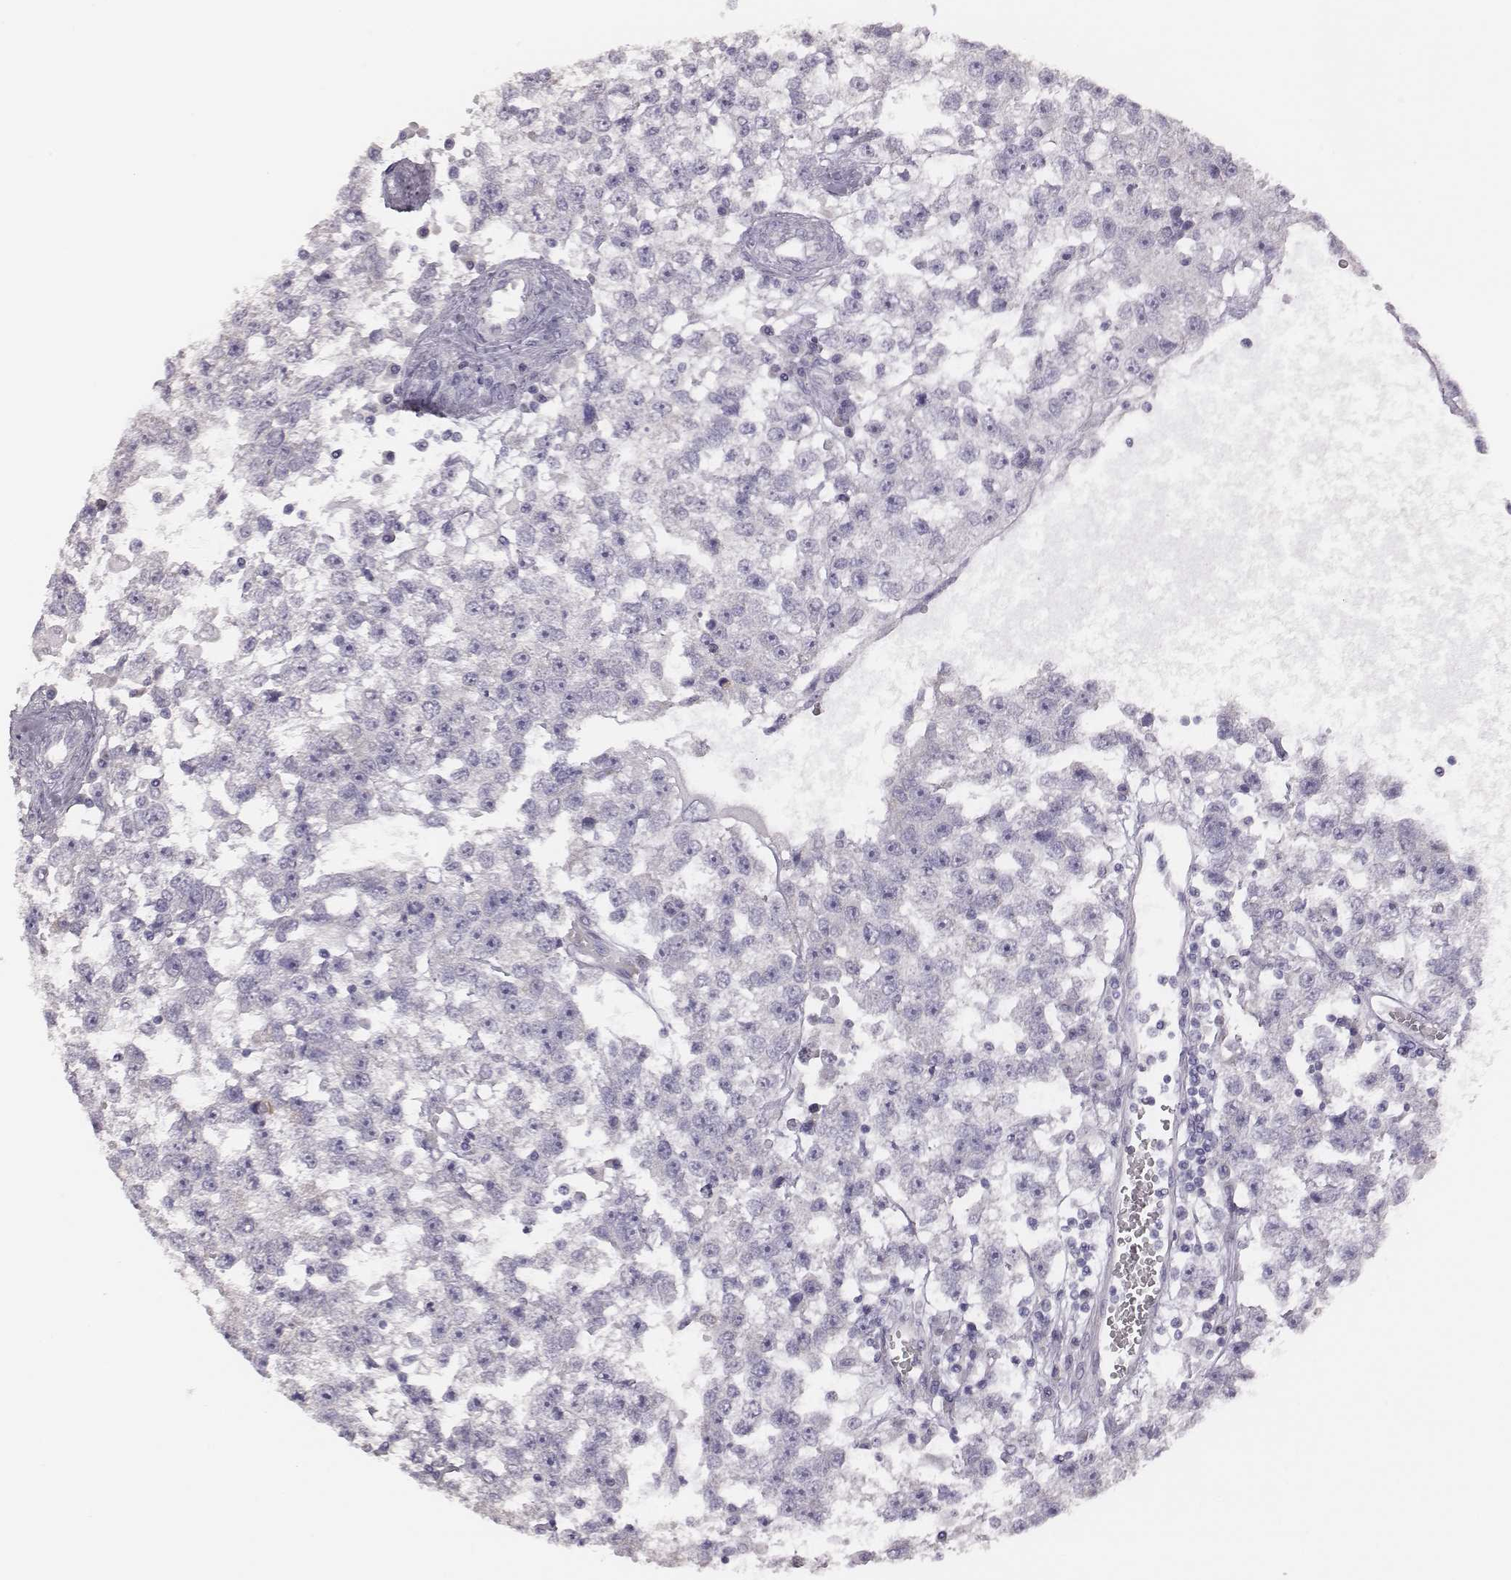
{"staining": {"intensity": "negative", "quantity": "none", "location": "none"}, "tissue": "testis cancer", "cell_type": "Tumor cells", "image_type": "cancer", "snomed": [{"axis": "morphology", "description": "Seminoma, NOS"}, {"axis": "topography", "description": "Testis"}], "caption": "High power microscopy image of an immunohistochemistry photomicrograph of testis cancer (seminoma), revealing no significant expression in tumor cells. The staining was performed using DAB to visualize the protein expression in brown, while the nuclei were stained in blue with hematoxylin (Magnification: 20x).", "gene": "GUCA1A", "patient": {"sex": "male", "age": 34}}